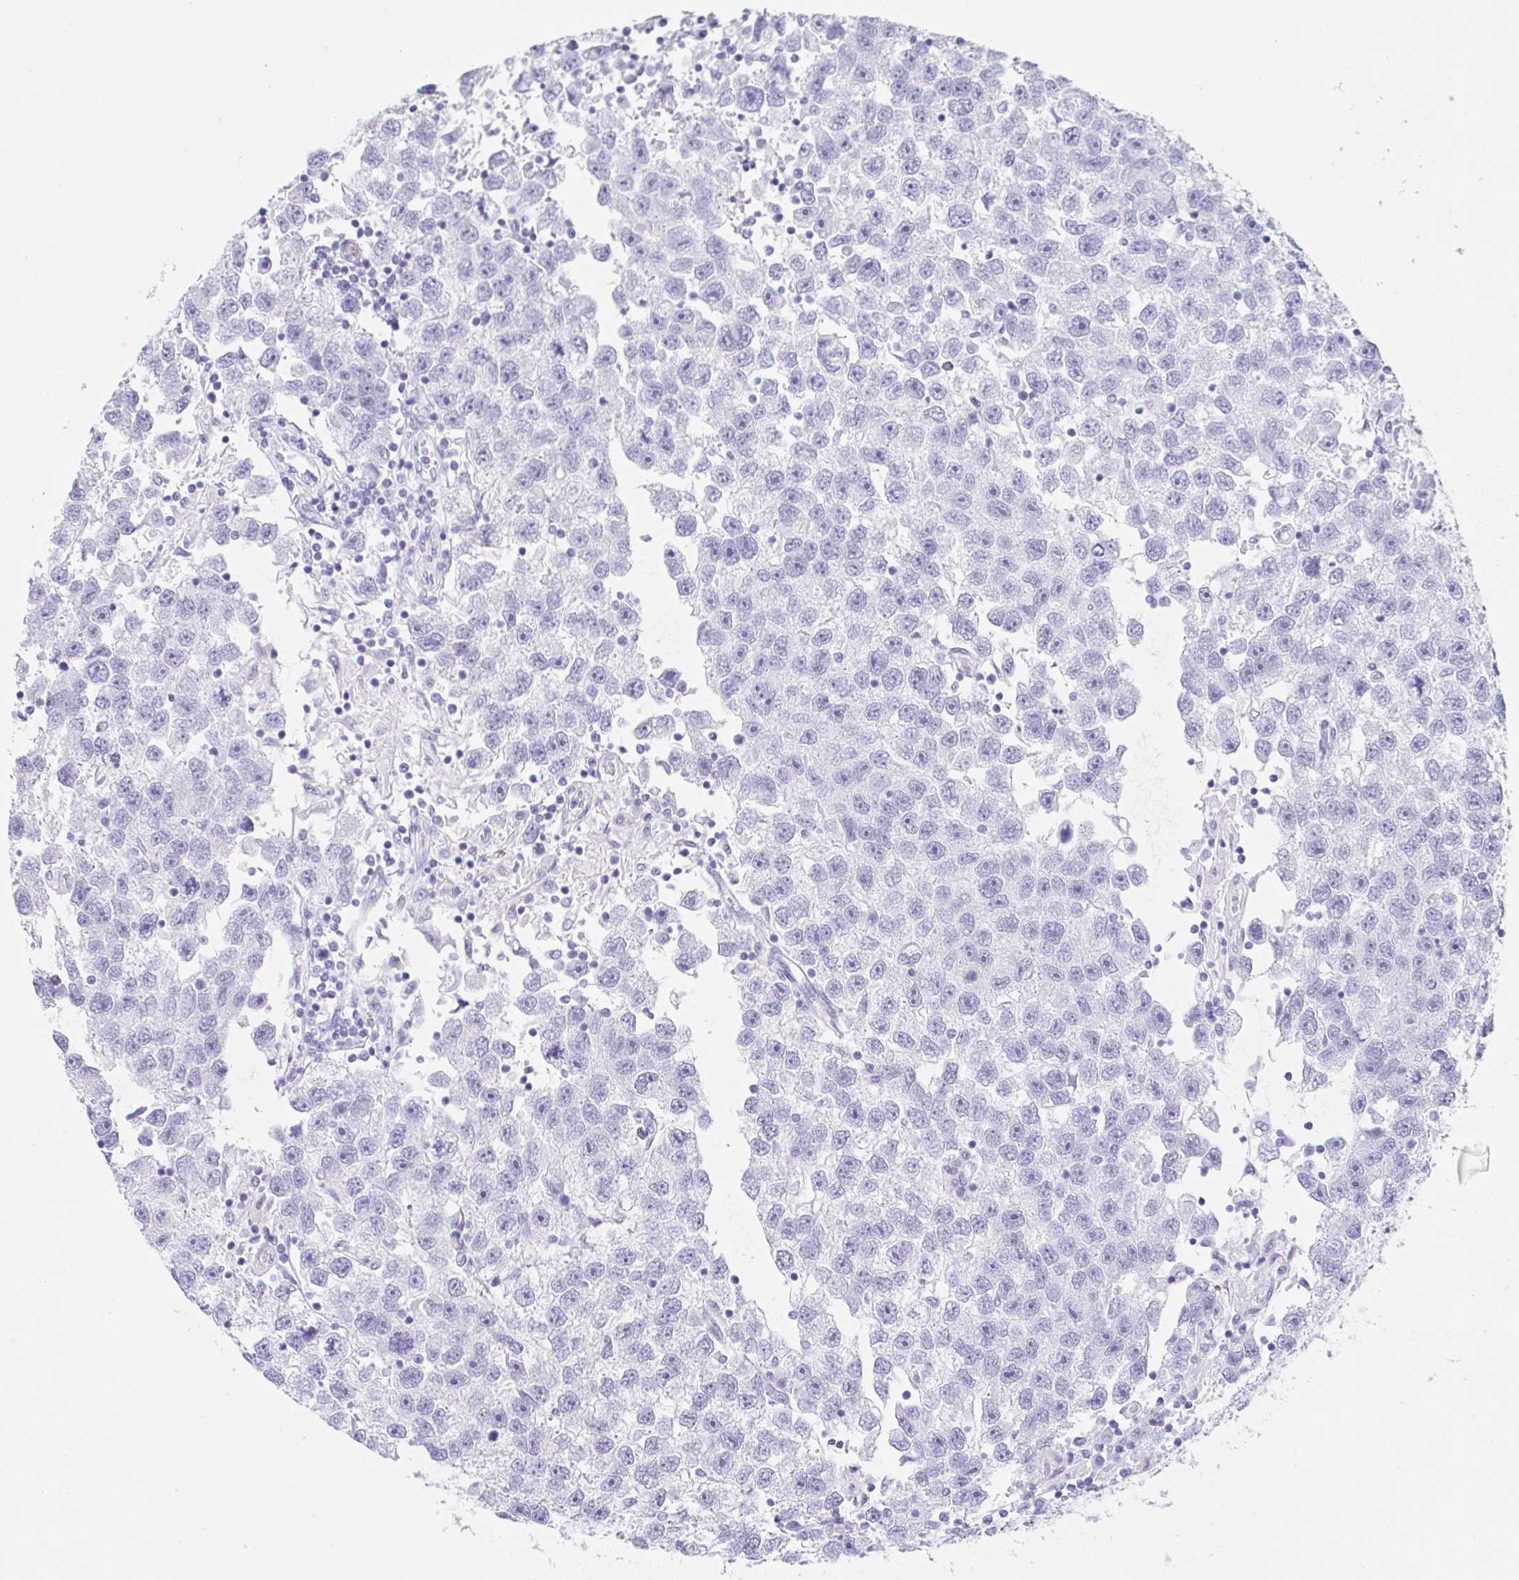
{"staining": {"intensity": "negative", "quantity": "none", "location": "none"}, "tissue": "testis cancer", "cell_type": "Tumor cells", "image_type": "cancer", "snomed": [{"axis": "morphology", "description": "Seminoma, NOS"}, {"axis": "topography", "description": "Testis"}], "caption": "A high-resolution image shows immunohistochemistry staining of testis seminoma, which demonstrates no significant positivity in tumor cells.", "gene": "TAS2R41", "patient": {"sex": "male", "age": 26}}